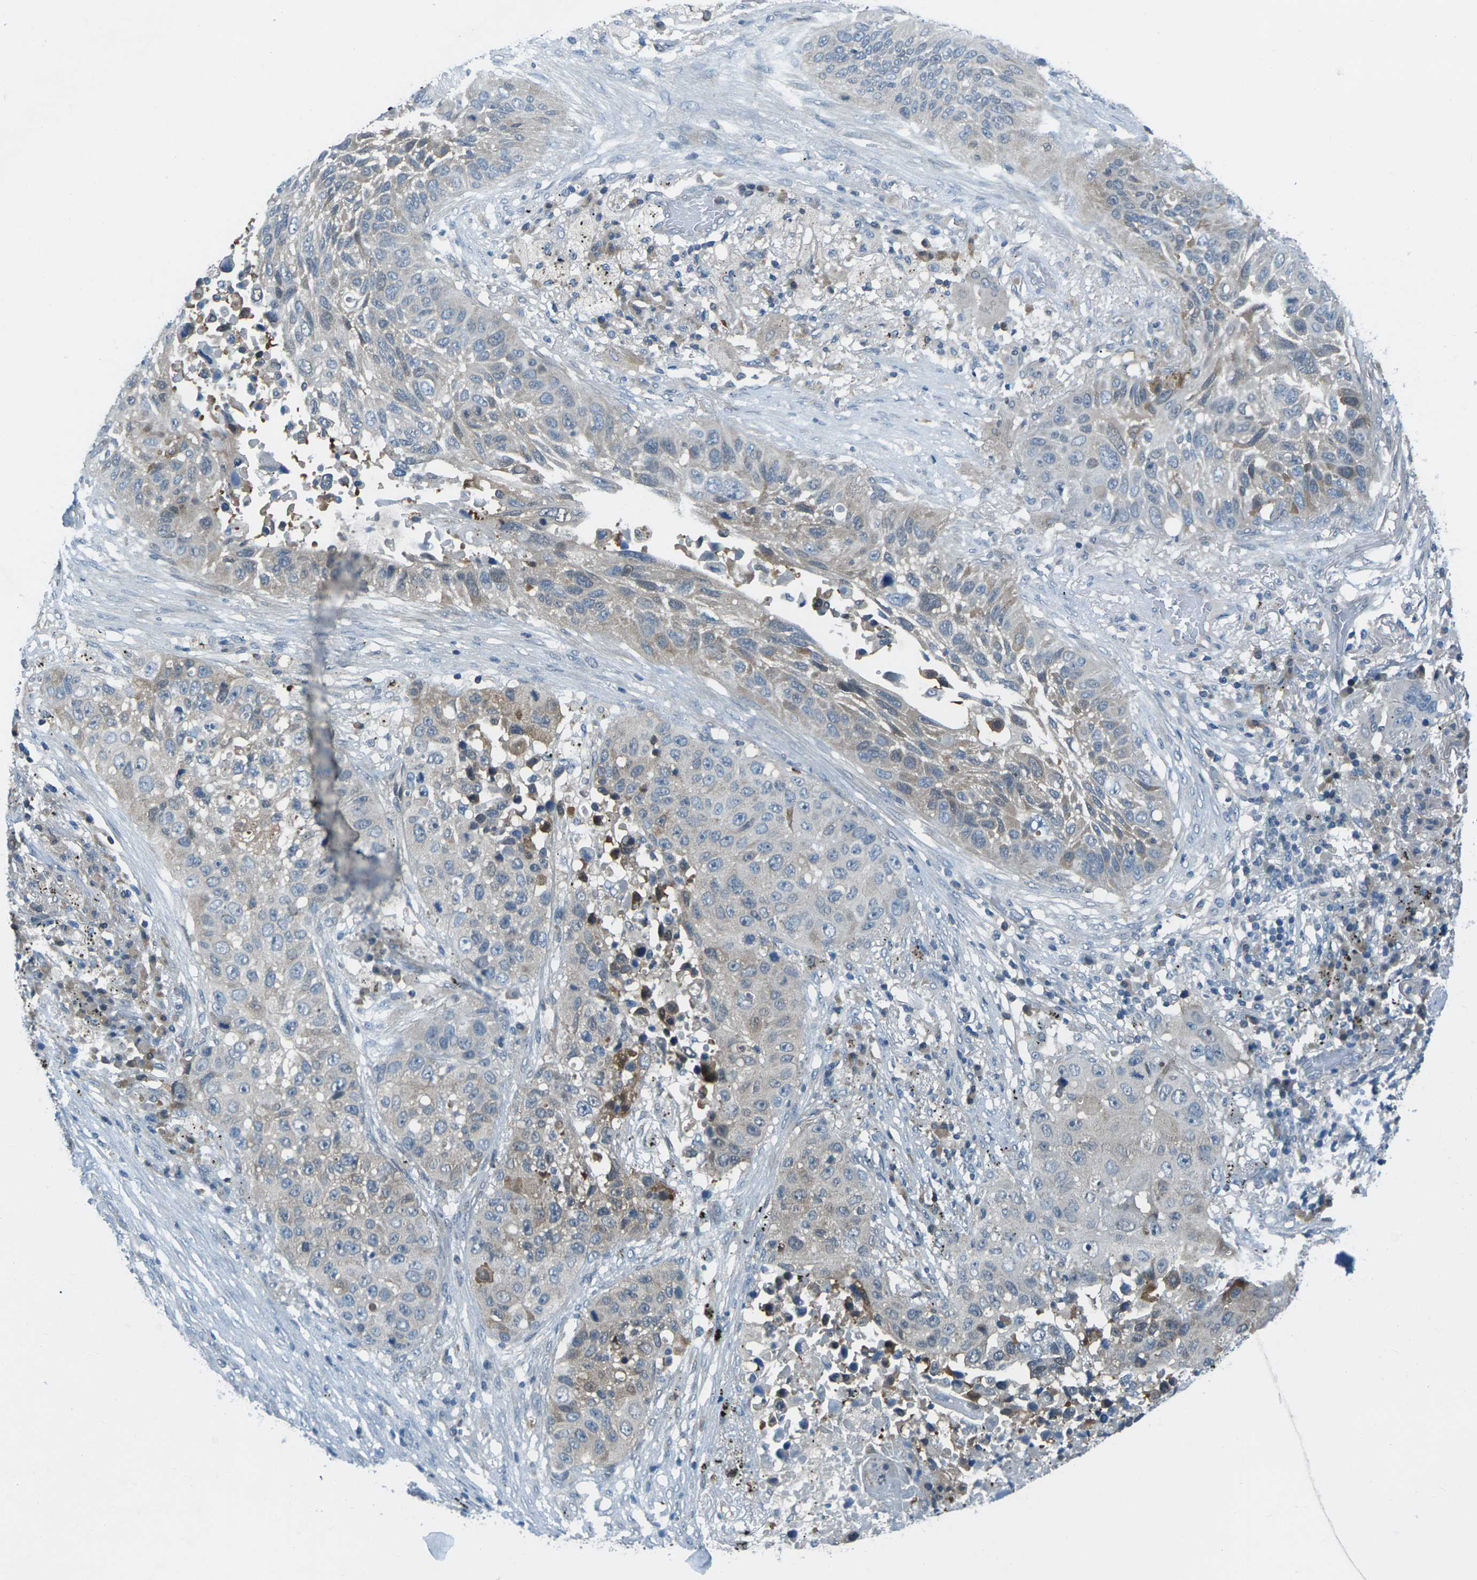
{"staining": {"intensity": "weak", "quantity": "25%-75%", "location": "cytoplasmic/membranous"}, "tissue": "lung cancer", "cell_type": "Tumor cells", "image_type": "cancer", "snomed": [{"axis": "morphology", "description": "Squamous cell carcinoma, NOS"}, {"axis": "topography", "description": "Lung"}], "caption": "Lung cancer (squamous cell carcinoma) stained with DAB (3,3'-diaminobenzidine) immunohistochemistry (IHC) demonstrates low levels of weak cytoplasmic/membranous expression in about 25%-75% of tumor cells.", "gene": "NANOS2", "patient": {"sex": "male", "age": 57}}